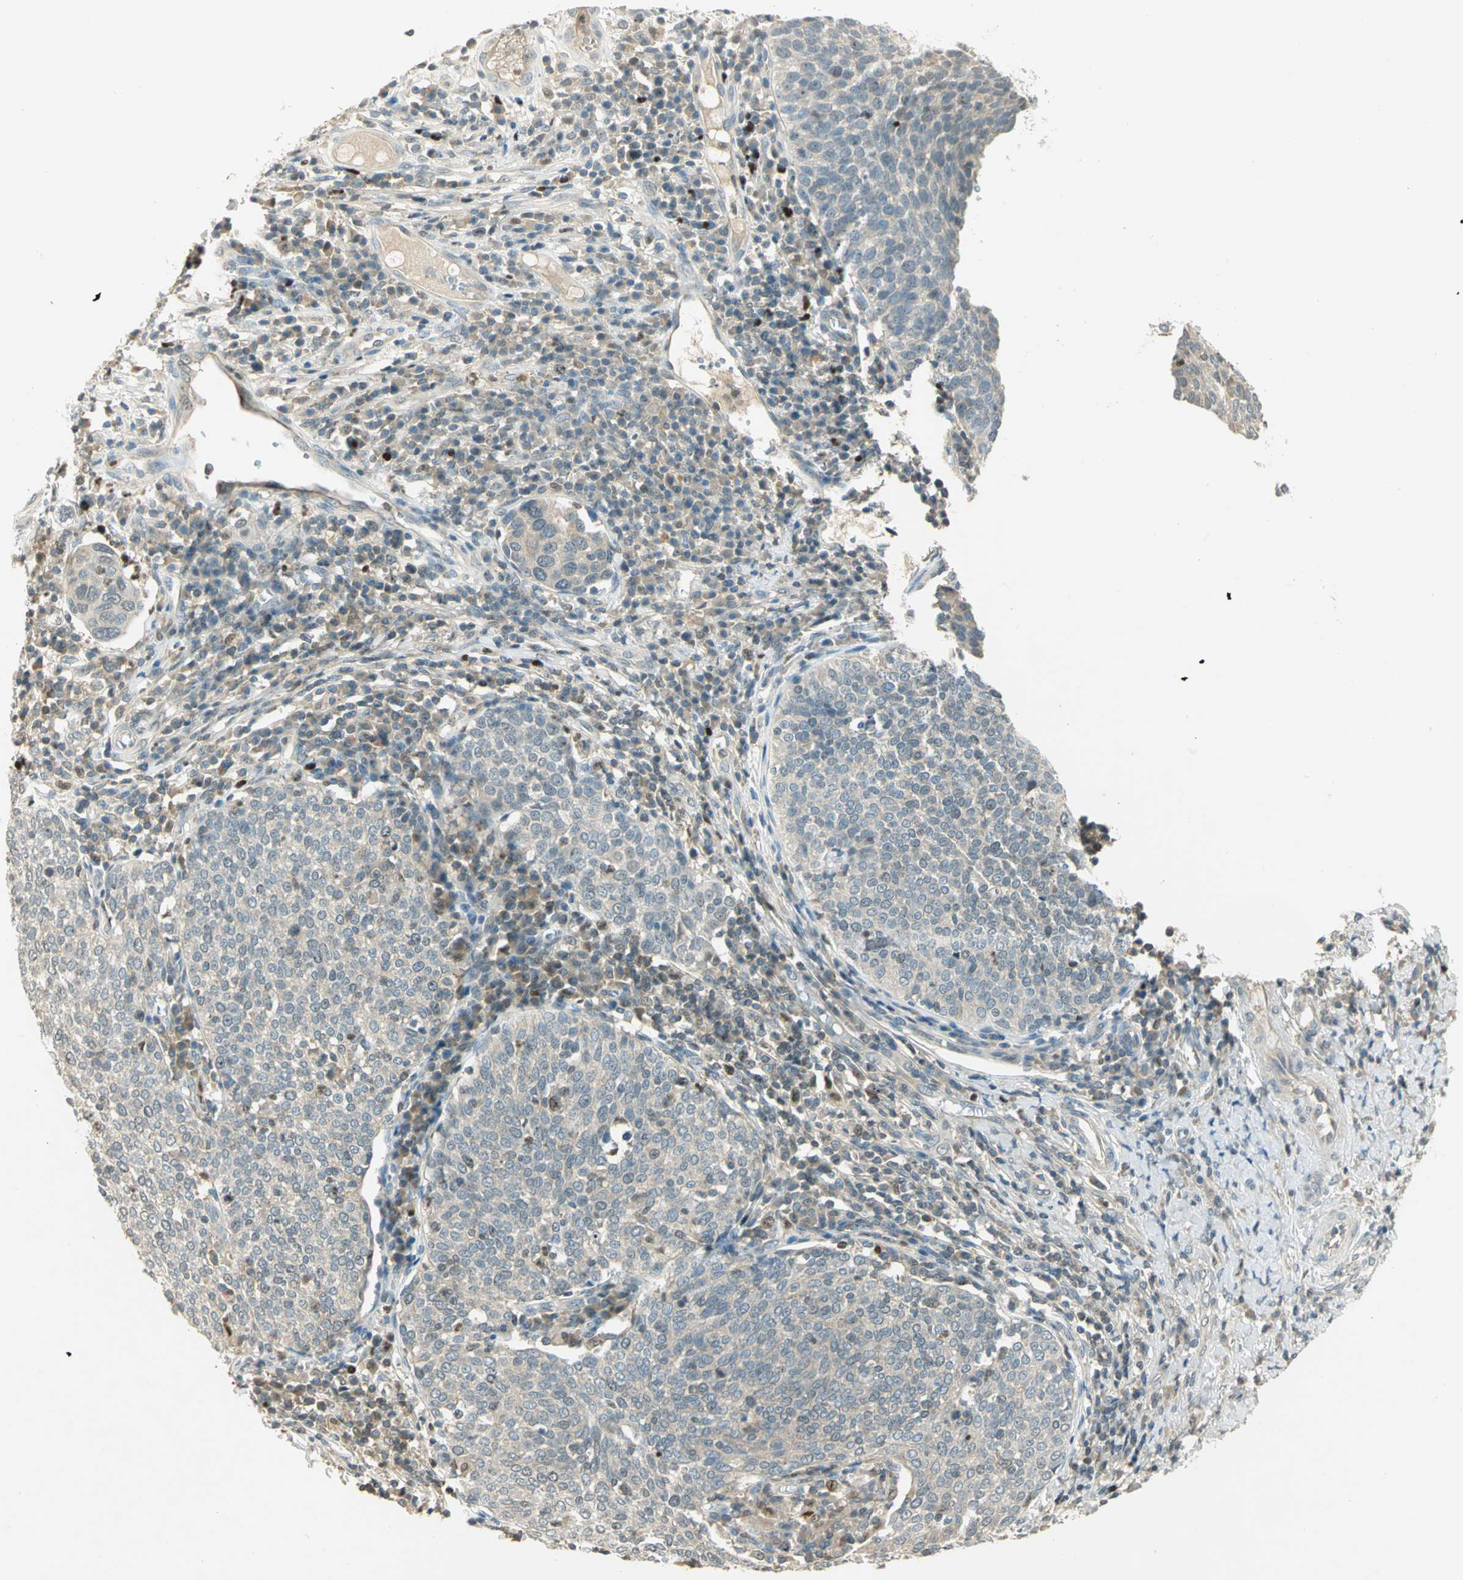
{"staining": {"intensity": "weak", "quantity": "<25%", "location": "cytoplasmic/membranous,nuclear"}, "tissue": "cervical cancer", "cell_type": "Tumor cells", "image_type": "cancer", "snomed": [{"axis": "morphology", "description": "Squamous cell carcinoma, NOS"}, {"axis": "topography", "description": "Cervix"}], "caption": "This is an immunohistochemistry (IHC) micrograph of human squamous cell carcinoma (cervical). There is no expression in tumor cells.", "gene": "BIRC2", "patient": {"sex": "female", "age": 40}}